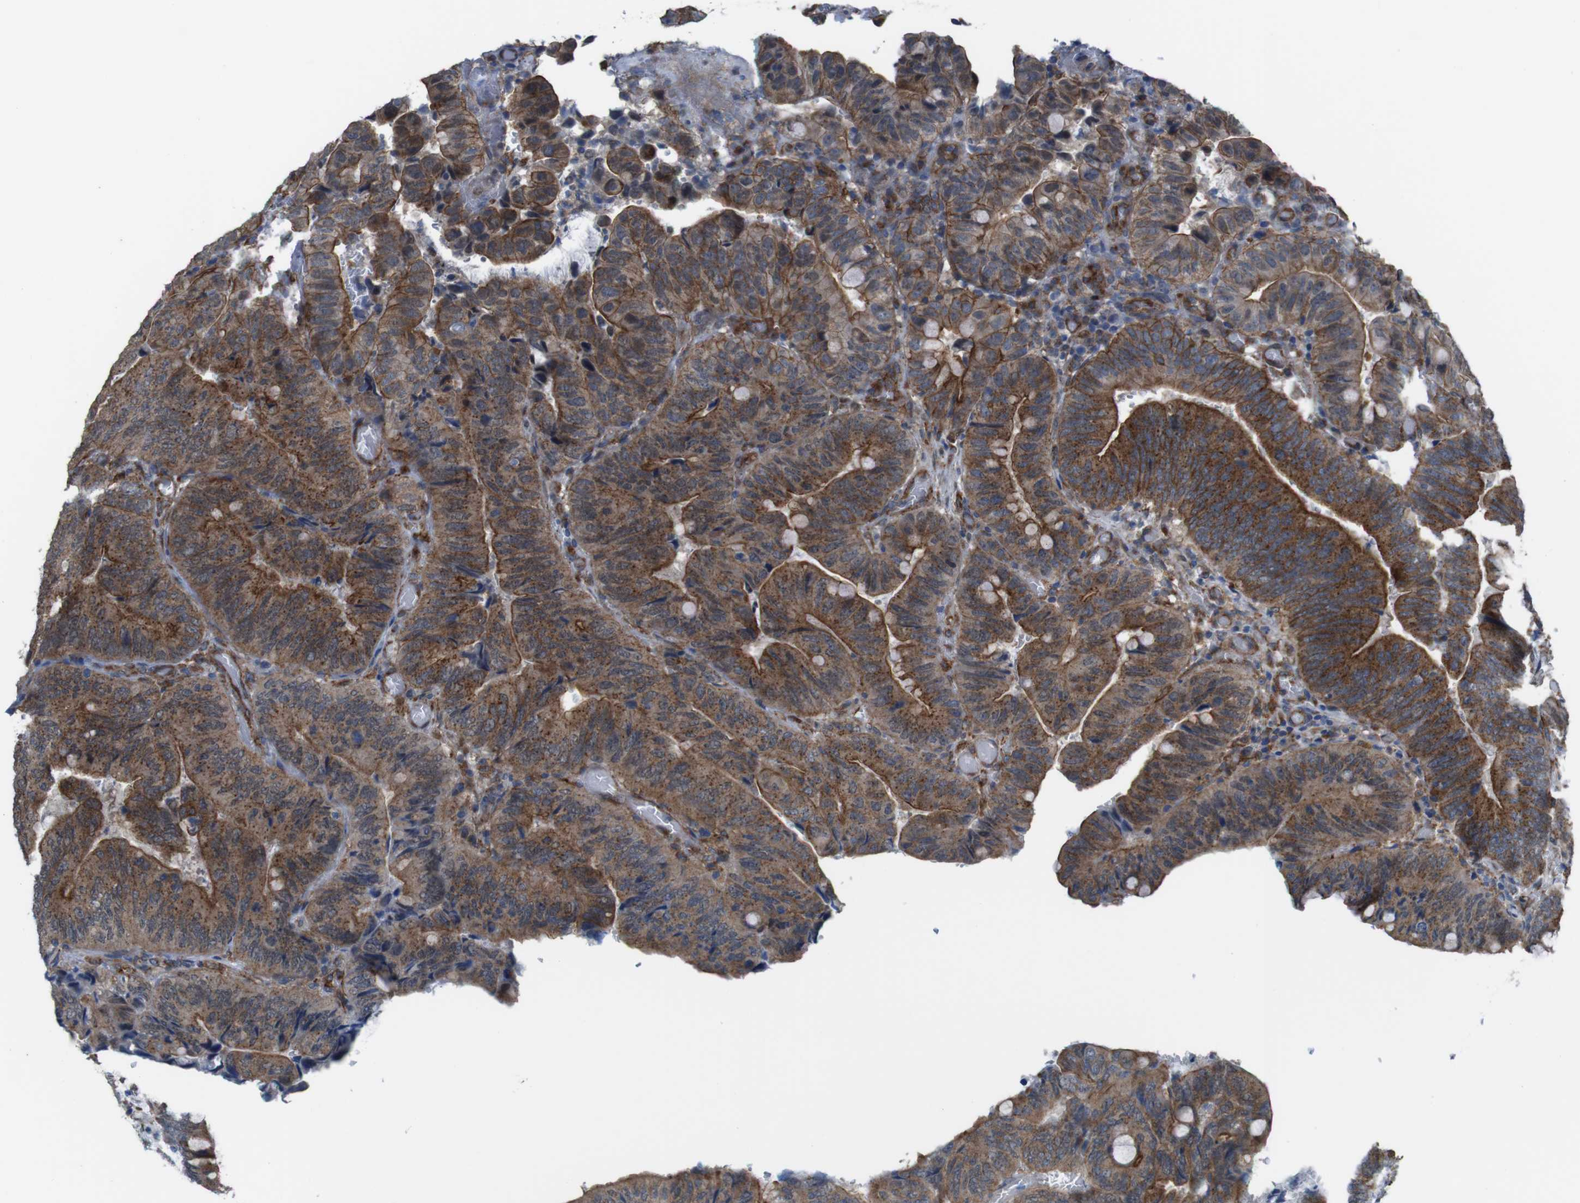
{"staining": {"intensity": "moderate", "quantity": ">75%", "location": "cytoplasmic/membranous"}, "tissue": "colorectal cancer", "cell_type": "Tumor cells", "image_type": "cancer", "snomed": [{"axis": "morphology", "description": "Normal tissue, NOS"}, {"axis": "morphology", "description": "Adenocarcinoma, NOS"}, {"axis": "topography", "description": "Rectum"}, {"axis": "topography", "description": "Peripheral nerve tissue"}], "caption": "Immunohistochemistry (DAB (3,3'-diaminobenzidine)) staining of colorectal cancer exhibits moderate cytoplasmic/membranous protein staining in approximately >75% of tumor cells.", "gene": "PTGER4", "patient": {"sex": "male", "age": 92}}